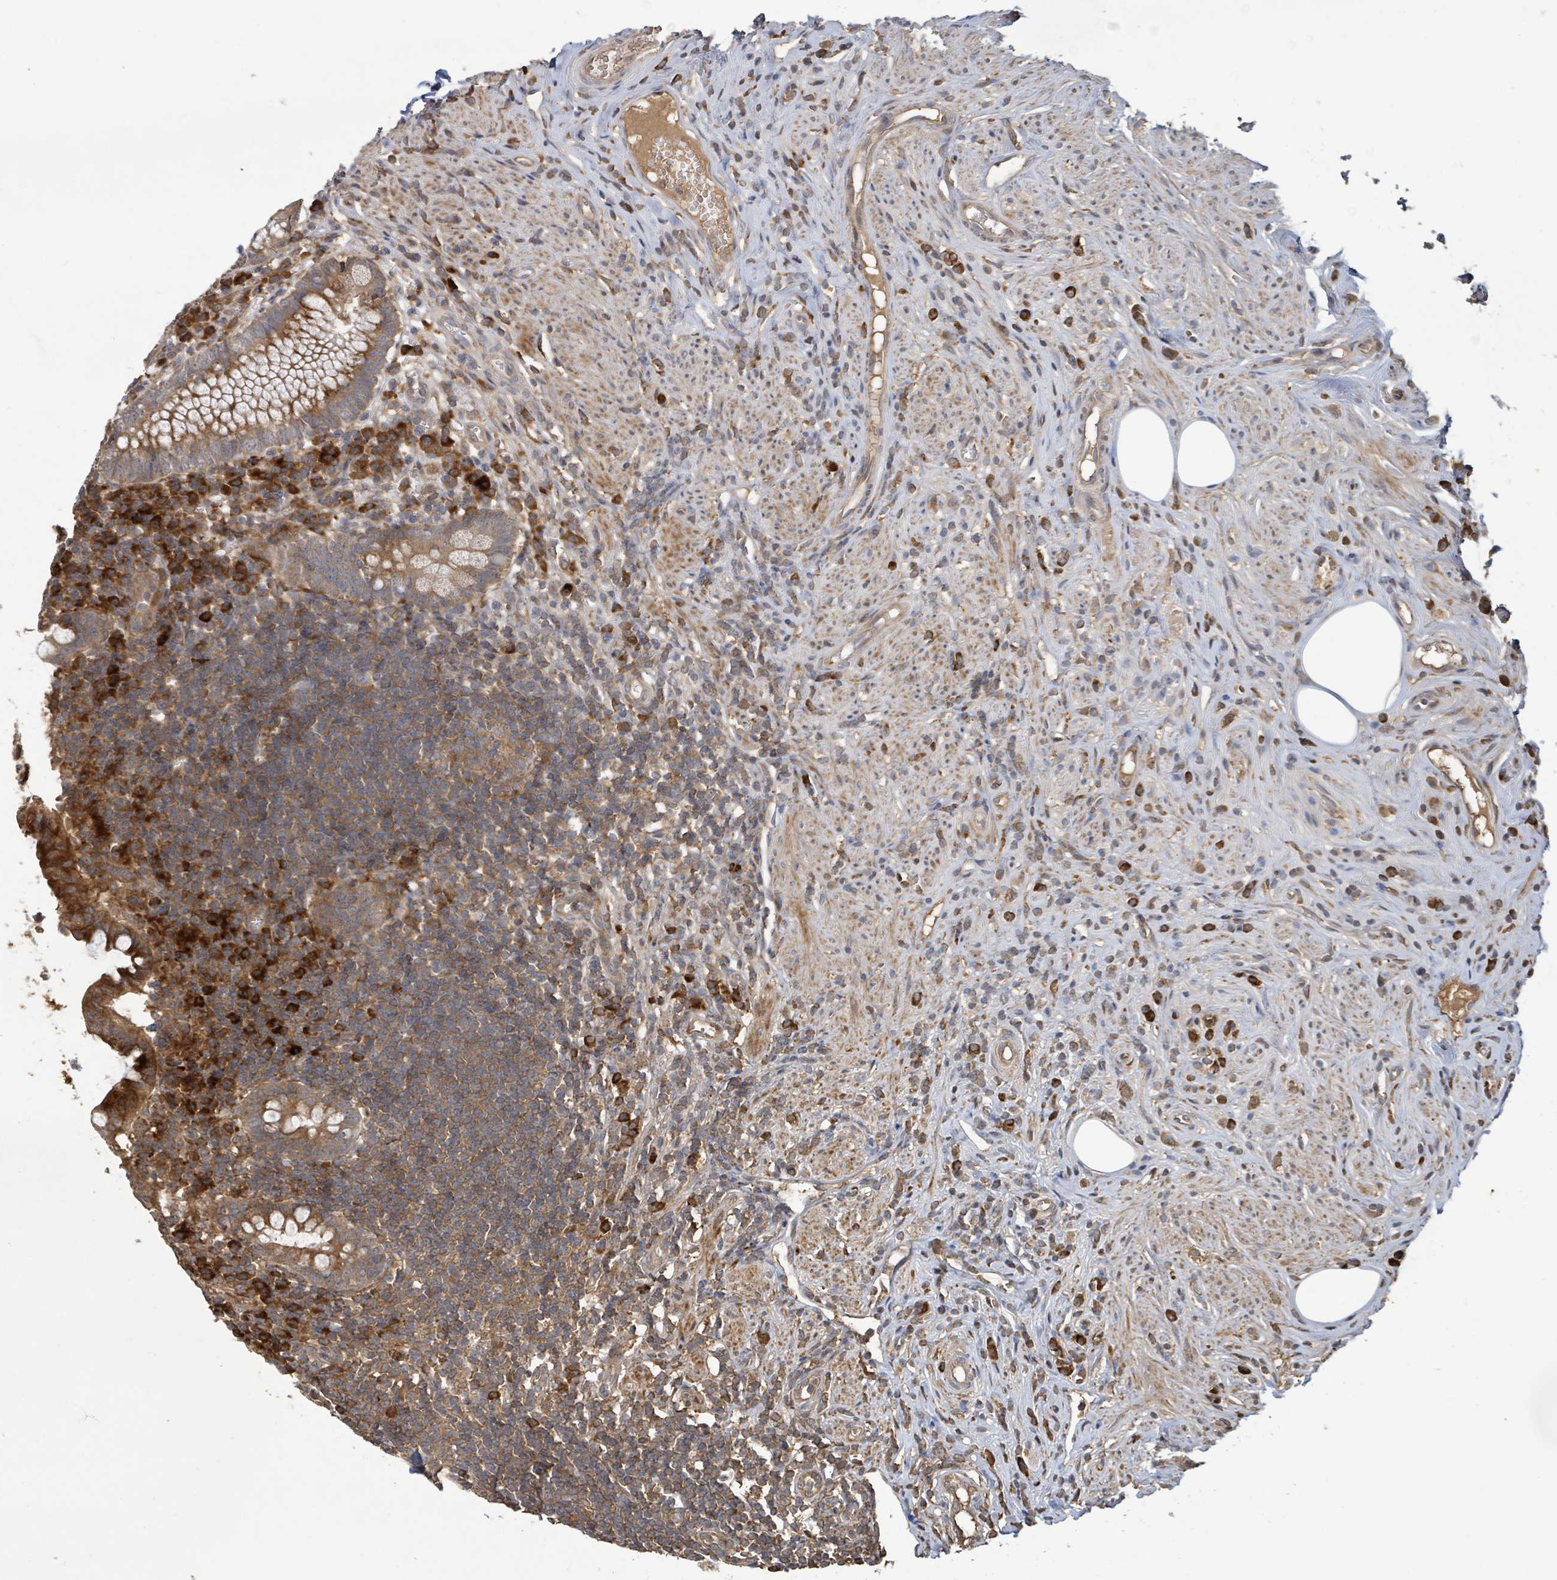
{"staining": {"intensity": "strong", "quantity": ">75%", "location": "cytoplasmic/membranous"}, "tissue": "appendix", "cell_type": "Glandular cells", "image_type": "normal", "snomed": [{"axis": "morphology", "description": "Normal tissue, NOS"}, {"axis": "topography", "description": "Appendix"}], "caption": "IHC of normal human appendix reveals high levels of strong cytoplasmic/membranous positivity in approximately >75% of glandular cells.", "gene": "STARD4", "patient": {"sex": "female", "age": 56}}